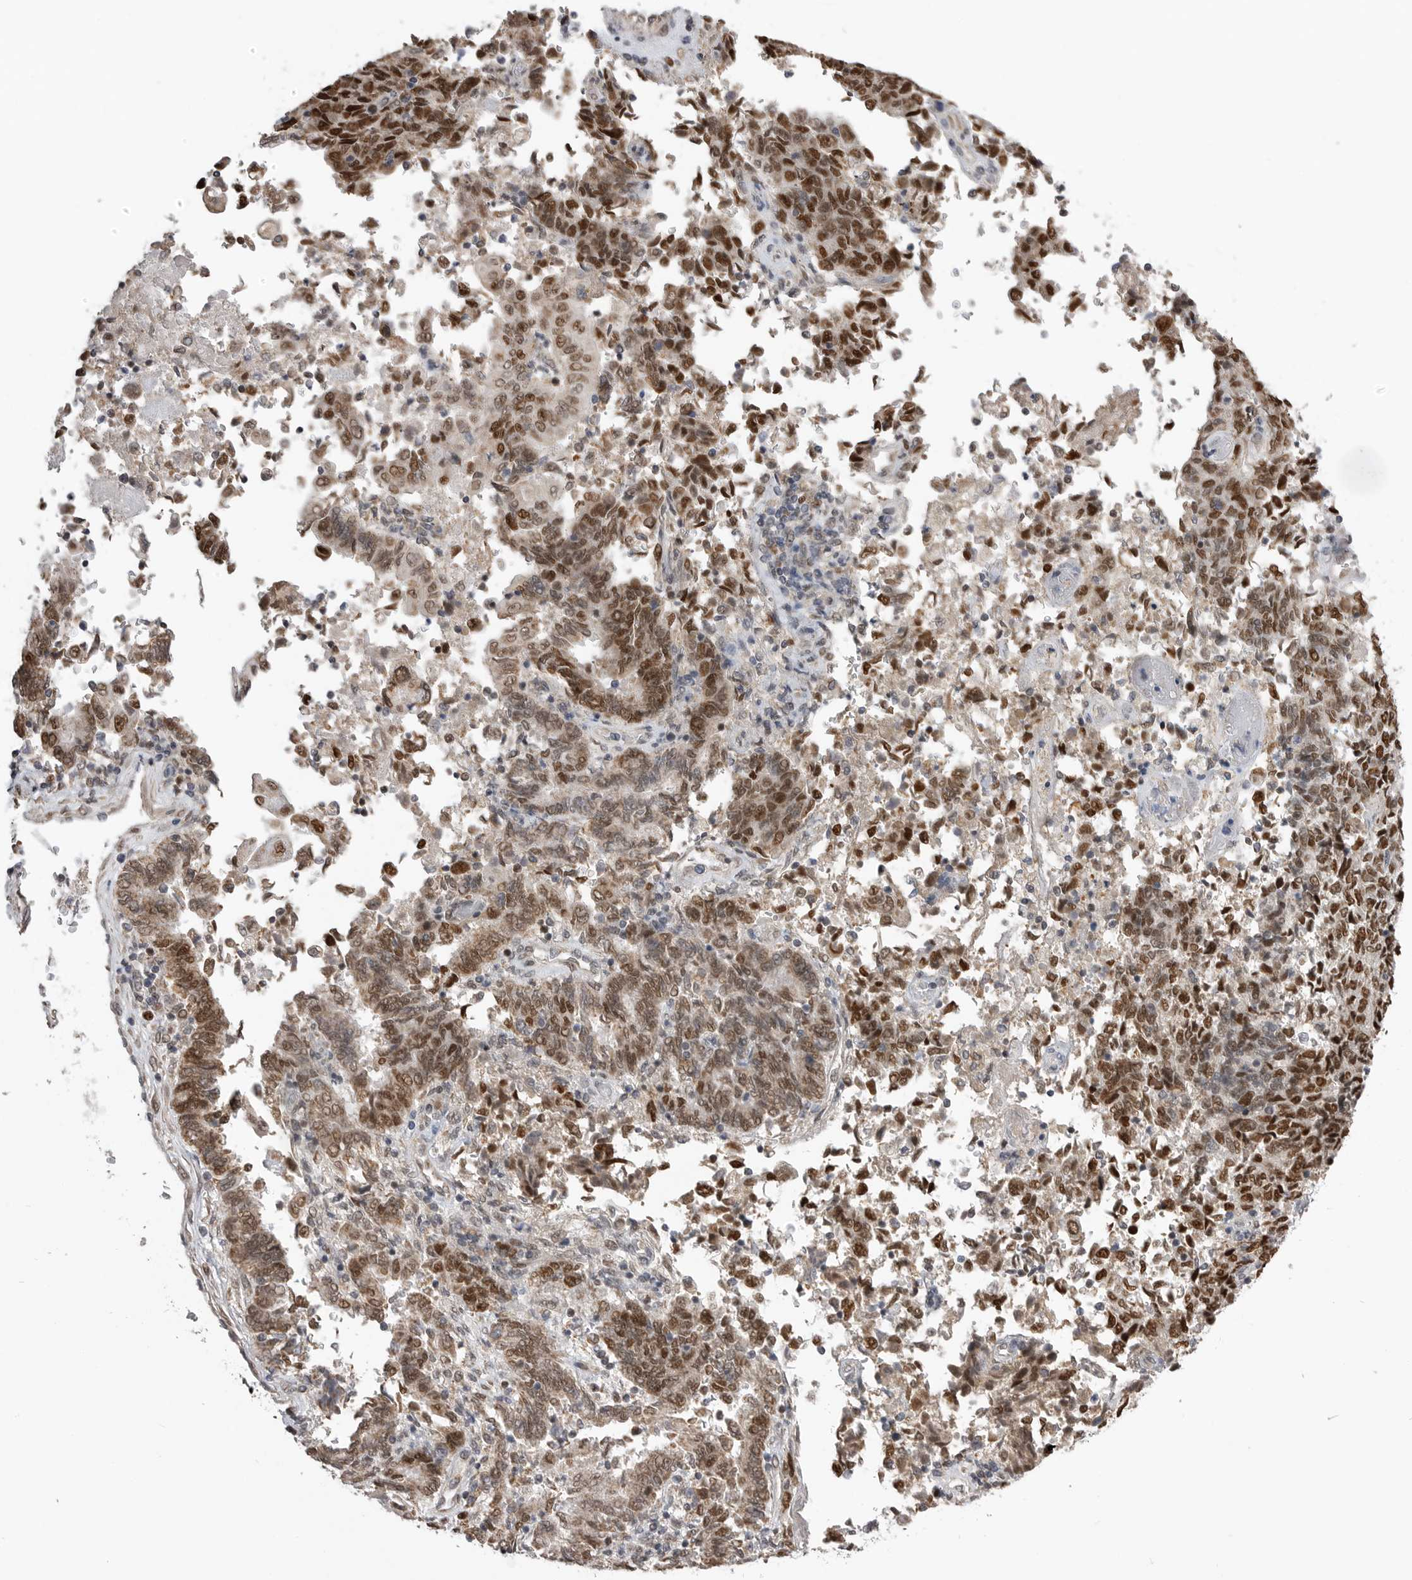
{"staining": {"intensity": "strong", "quantity": ">75%", "location": "nuclear"}, "tissue": "endometrial cancer", "cell_type": "Tumor cells", "image_type": "cancer", "snomed": [{"axis": "morphology", "description": "Adenocarcinoma, NOS"}, {"axis": "topography", "description": "Endometrium"}], "caption": "Immunohistochemistry of human endometrial adenocarcinoma reveals high levels of strong nuclear positivity in about >75% of tumor cells.", "gene": "SMARCC1", "patient": {"sex": "female", "age": 80}}